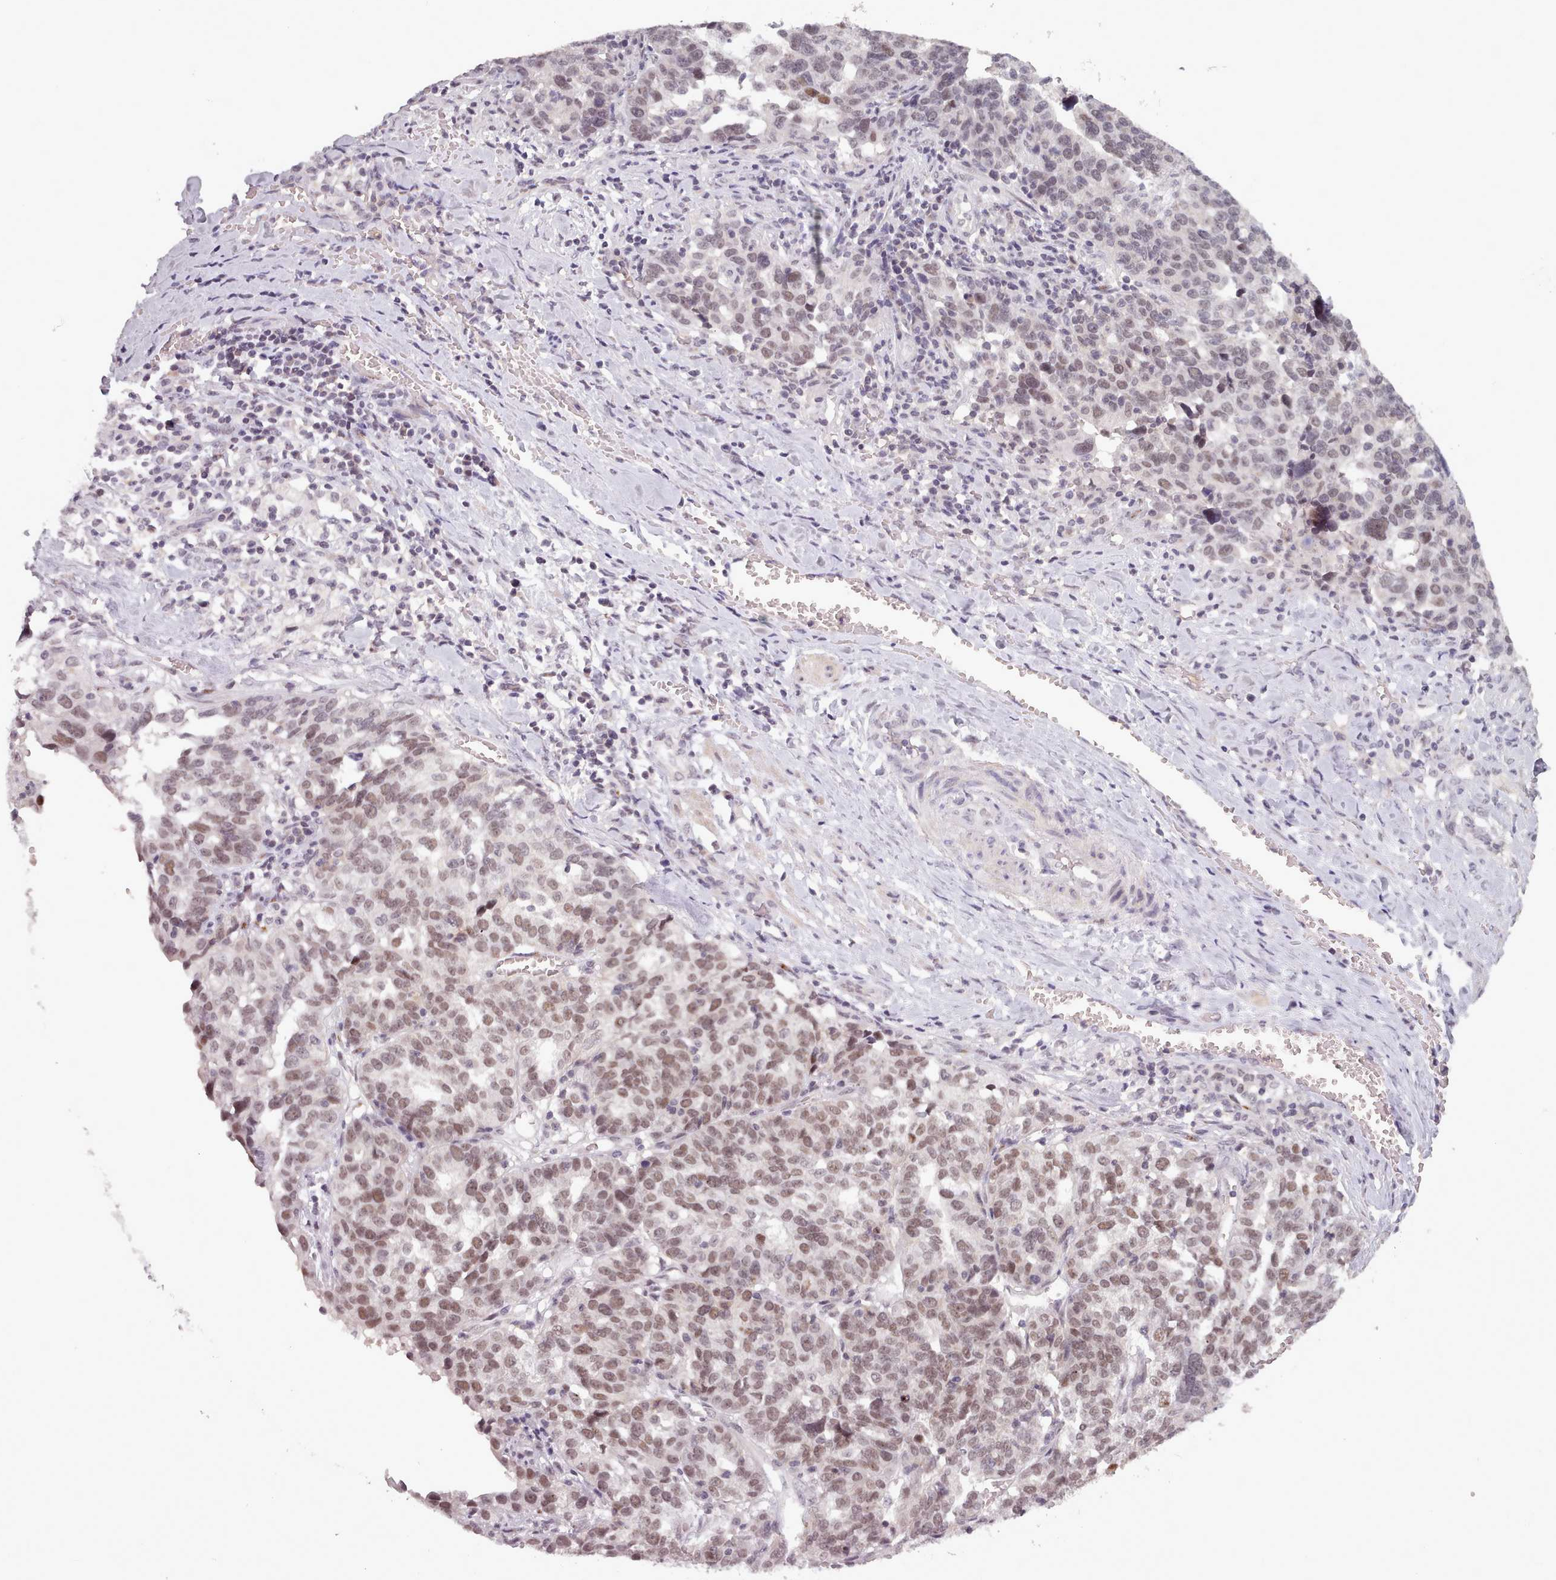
{"staining": {"intensity": "moderate", "quantity": ">75%", "location": "nuclear"}, "tissue": "ovarian cancer", "cell_type": "Tumor cells", "image_type": "cancer", "snomed": [{"axis": "morphology", "description": "Cystadenocarcinoma, serous, NOS"}, {"axis": "topography", "description": "Ovary"}], "caption": "Immunohistochemical staining of ovarian cancer (serous cystadenocarcinoma) demonstrates moderate nuclear protein positivity in approximately >75% of tumor cells.", "gene": "SRSF9", "patient": {"sex": "female", "age": 59}}